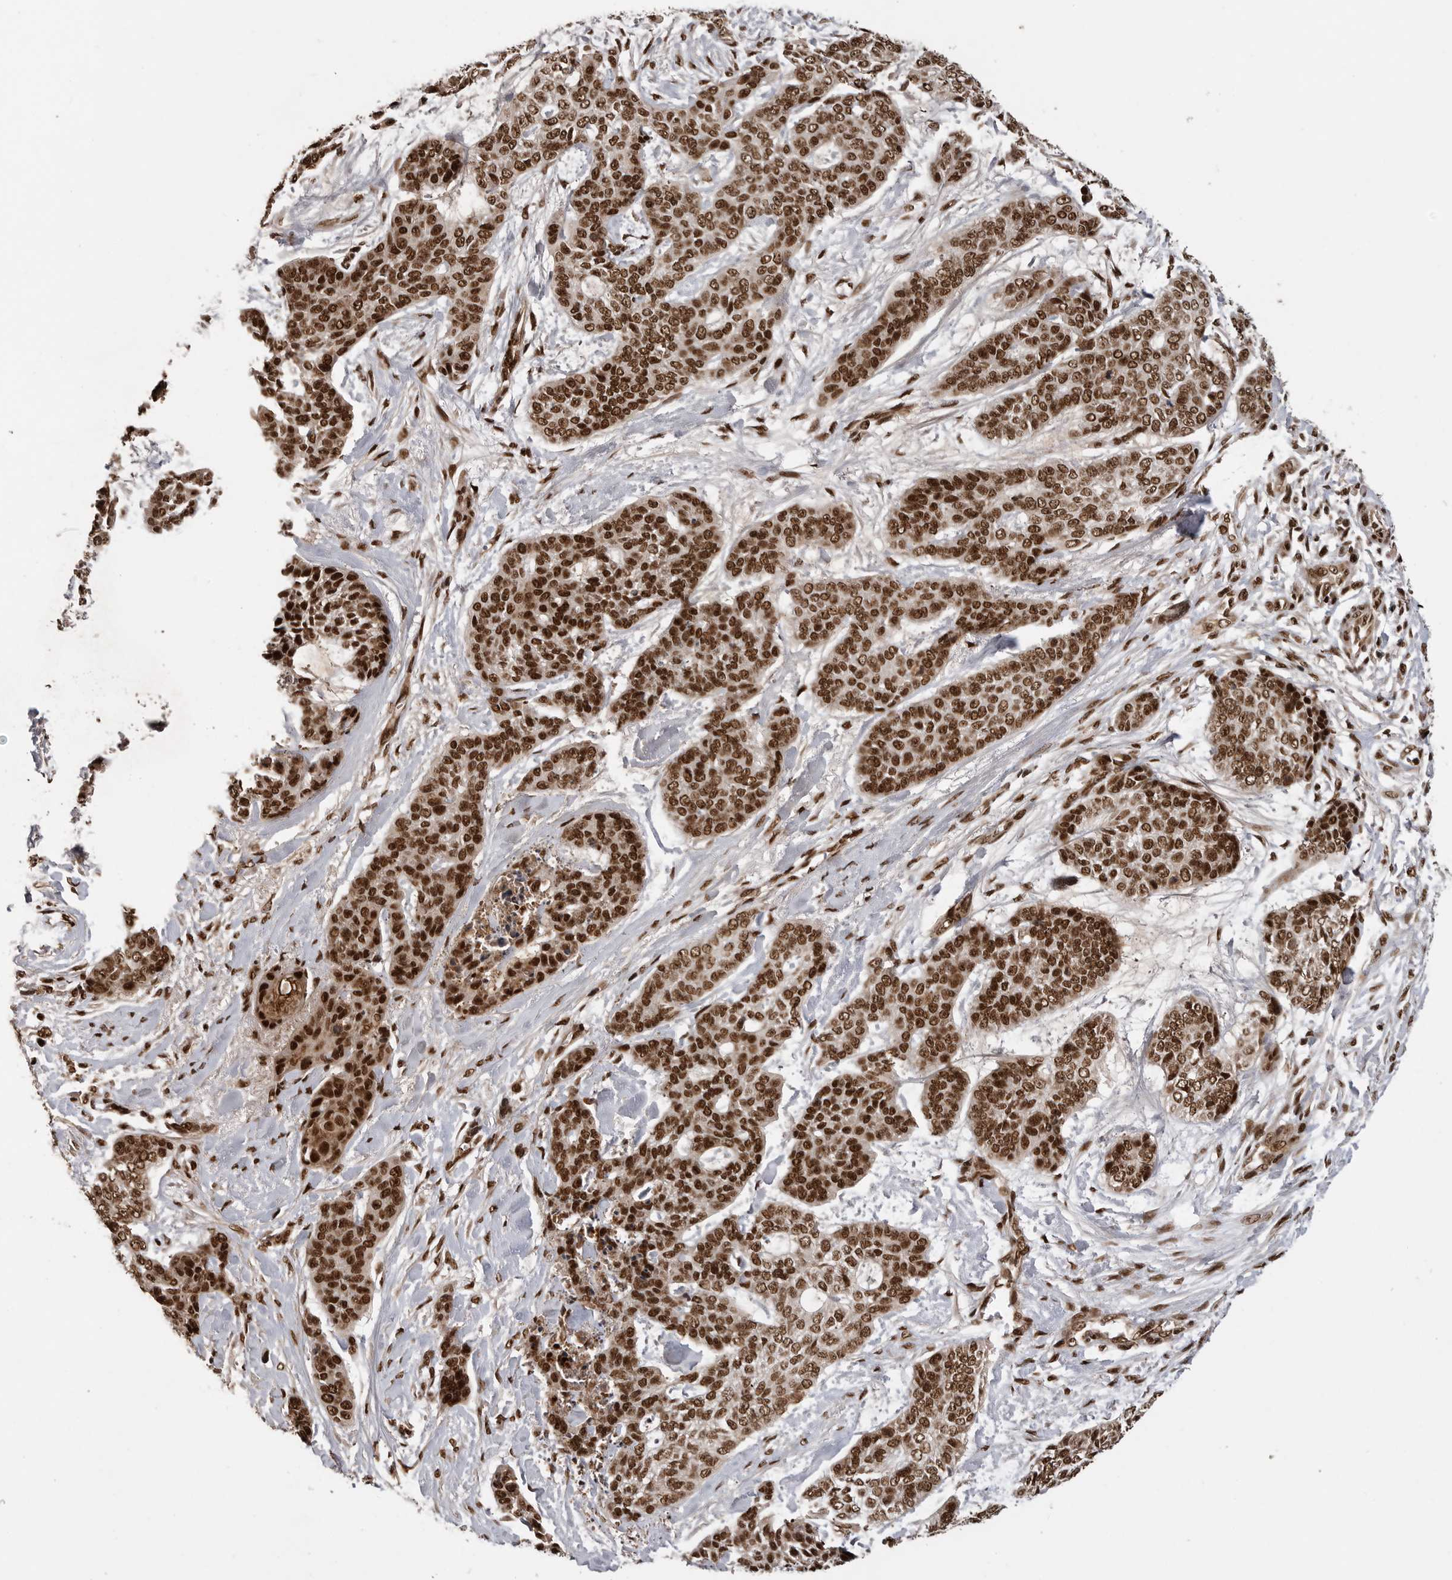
{"staining": {"intensity": "strong", "quantity": ">75%", "location": "nuclear"}, "tissue": "skin cancer", "cell_type": "Tumor cells", "image_type": "cancer", "snomed": [{"axis": "morphology", "description": "Basal cell carcinoma"}, {"axis": "topography", "description": "Skin"}], "caption": "Brown immunohistochemical staining in human skin cancer reveals strong nuclear expression in about >75% of tumor cells. The protein is shown in brown color, while the nuclei are stained blue.", "gene": "PPP1R8", "patient": {"sex": "female", "age": 64}}